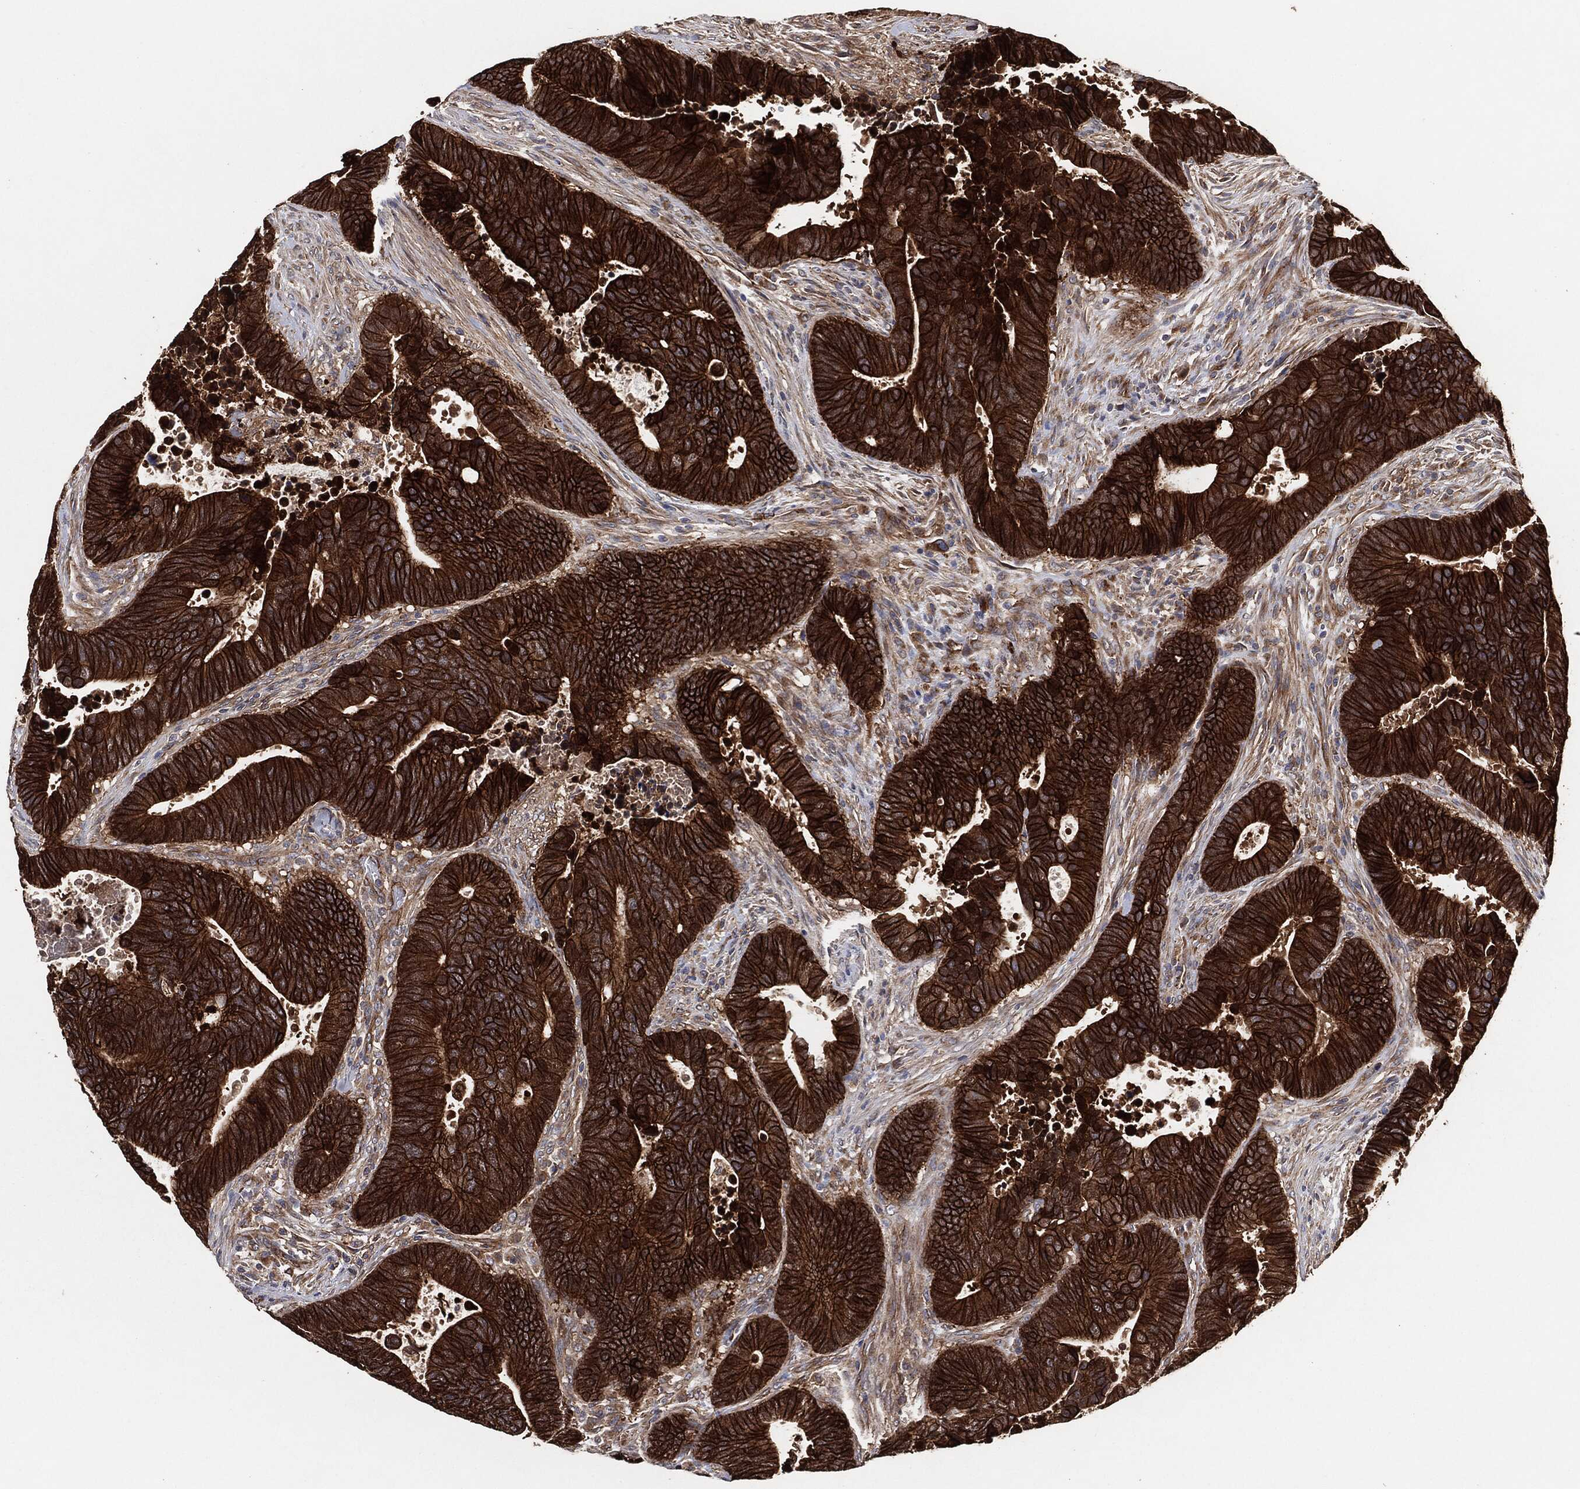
{"staining": {"intensity": "strong", "quantity": ">75%", "location": "cytoplasmic/membranous"}, "tissue": "colorectal cancer", "cell_type": "Tumor cells", "image_type": "cancer", "snomed": [{"axis": "morphology", "description": "Adenocarcinoma, NOS"}, {"axis": "topography", "description": "Colon"}], "caption": "Immunohistochemical staining of colorectal adenocarcinoma reveals strong cytoplasmic/membranous protein expression in approximately >75% of tumor cells.", "gene": "CTNNA1", "patient": {"sex": "male", "age": 75}}